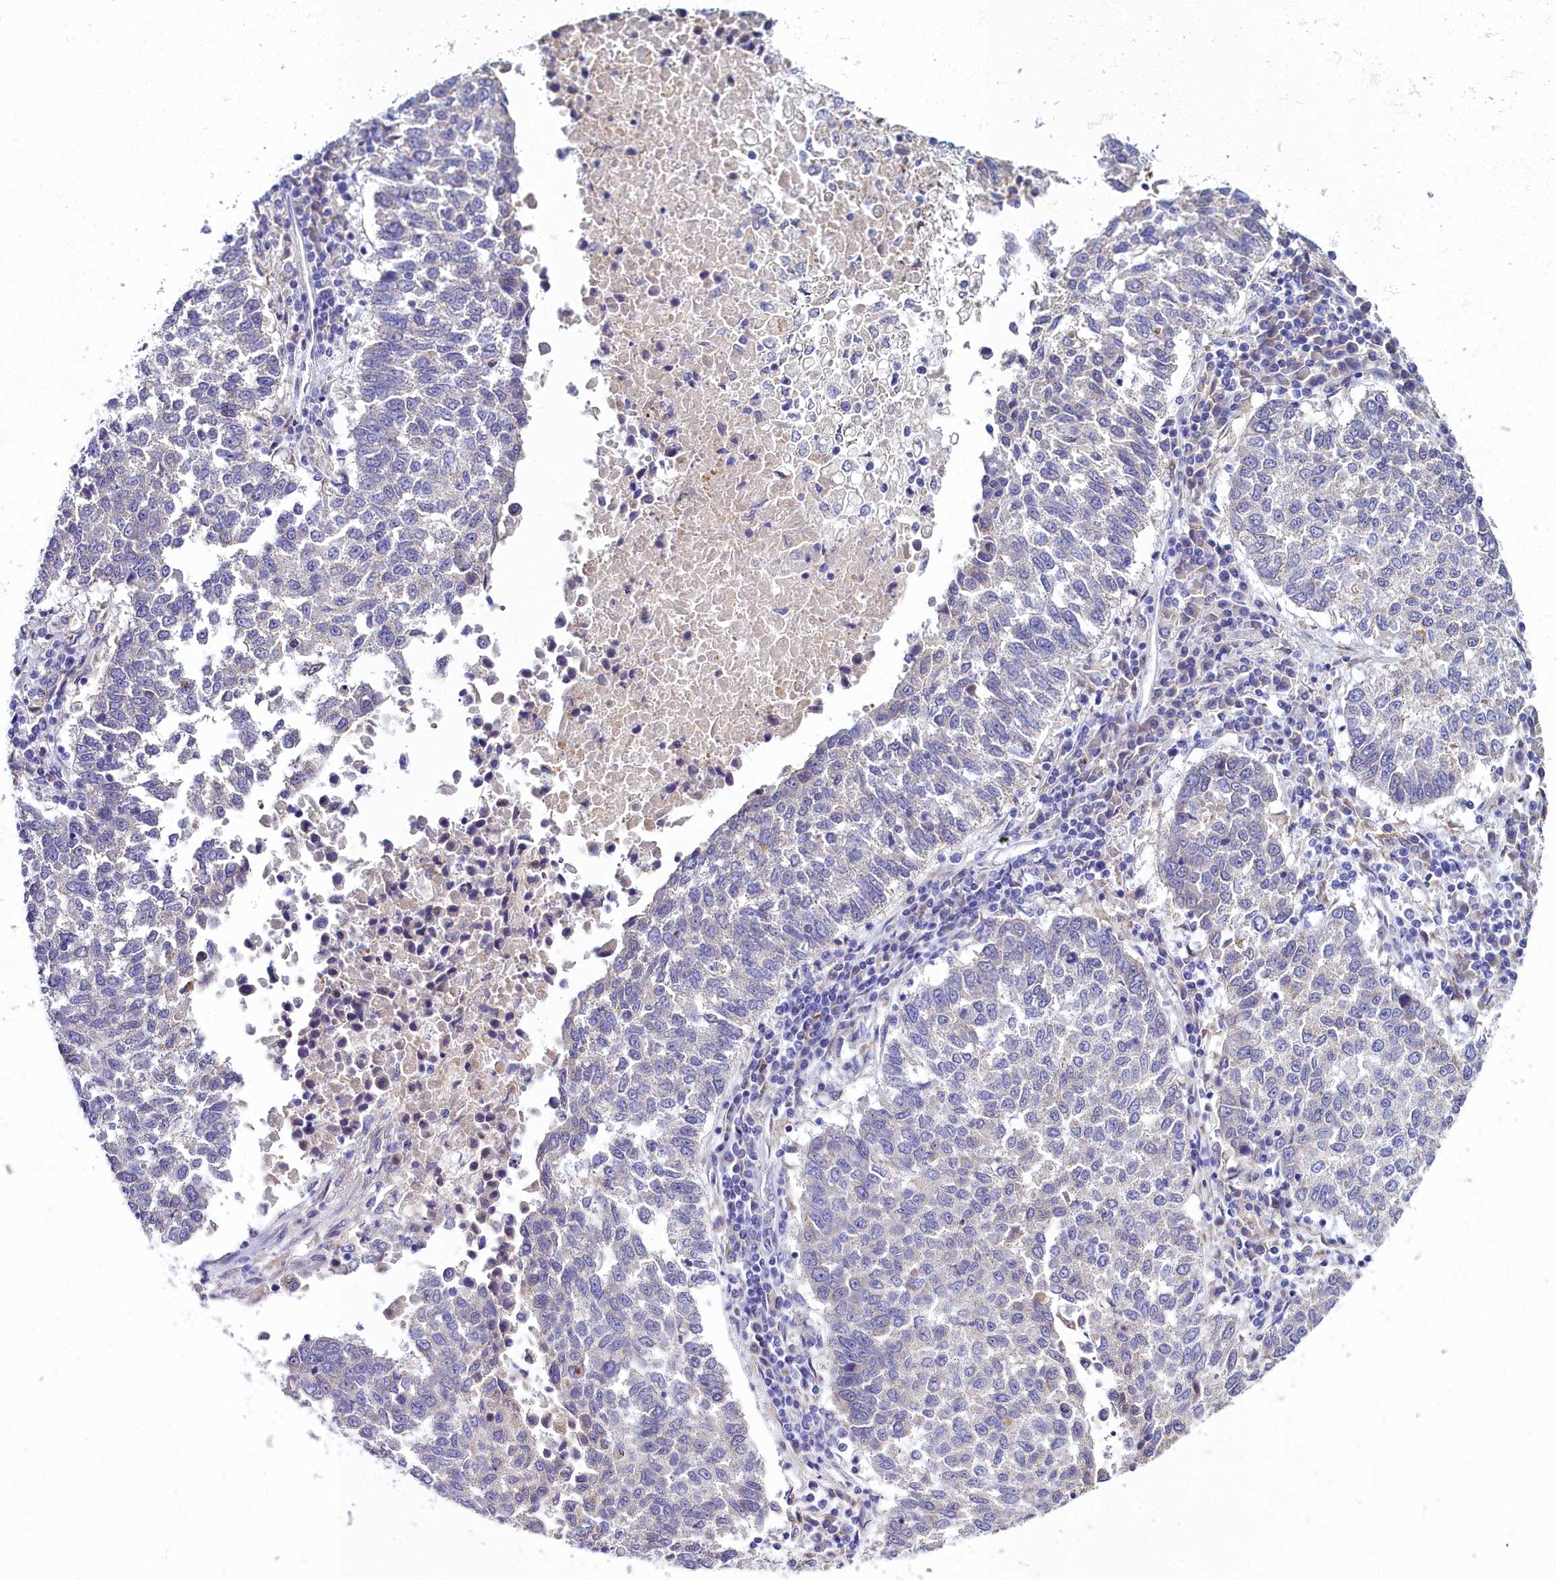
{"staining": {"intensity": "negative", "quantity": "none", "location": "none"}, "tissue": "lung cancer", "cell_type": "Tumor cells", "image_type": "cancer", "snomed": [{"axis": "morphology", "description": "Squamous cell carcinoma, NOS"}, {"axis": "topography", "description": "Lung"}], "caption": "This photomicrograph is of lung squamous cell carcinoma stained with immunohistochemistry to label a protein in brown with the nuclei are counter-stained blue. There is no expression in tumor cells.", "gene": "ELAPOR2", "patient": {"sex": "male", "age": 73}}